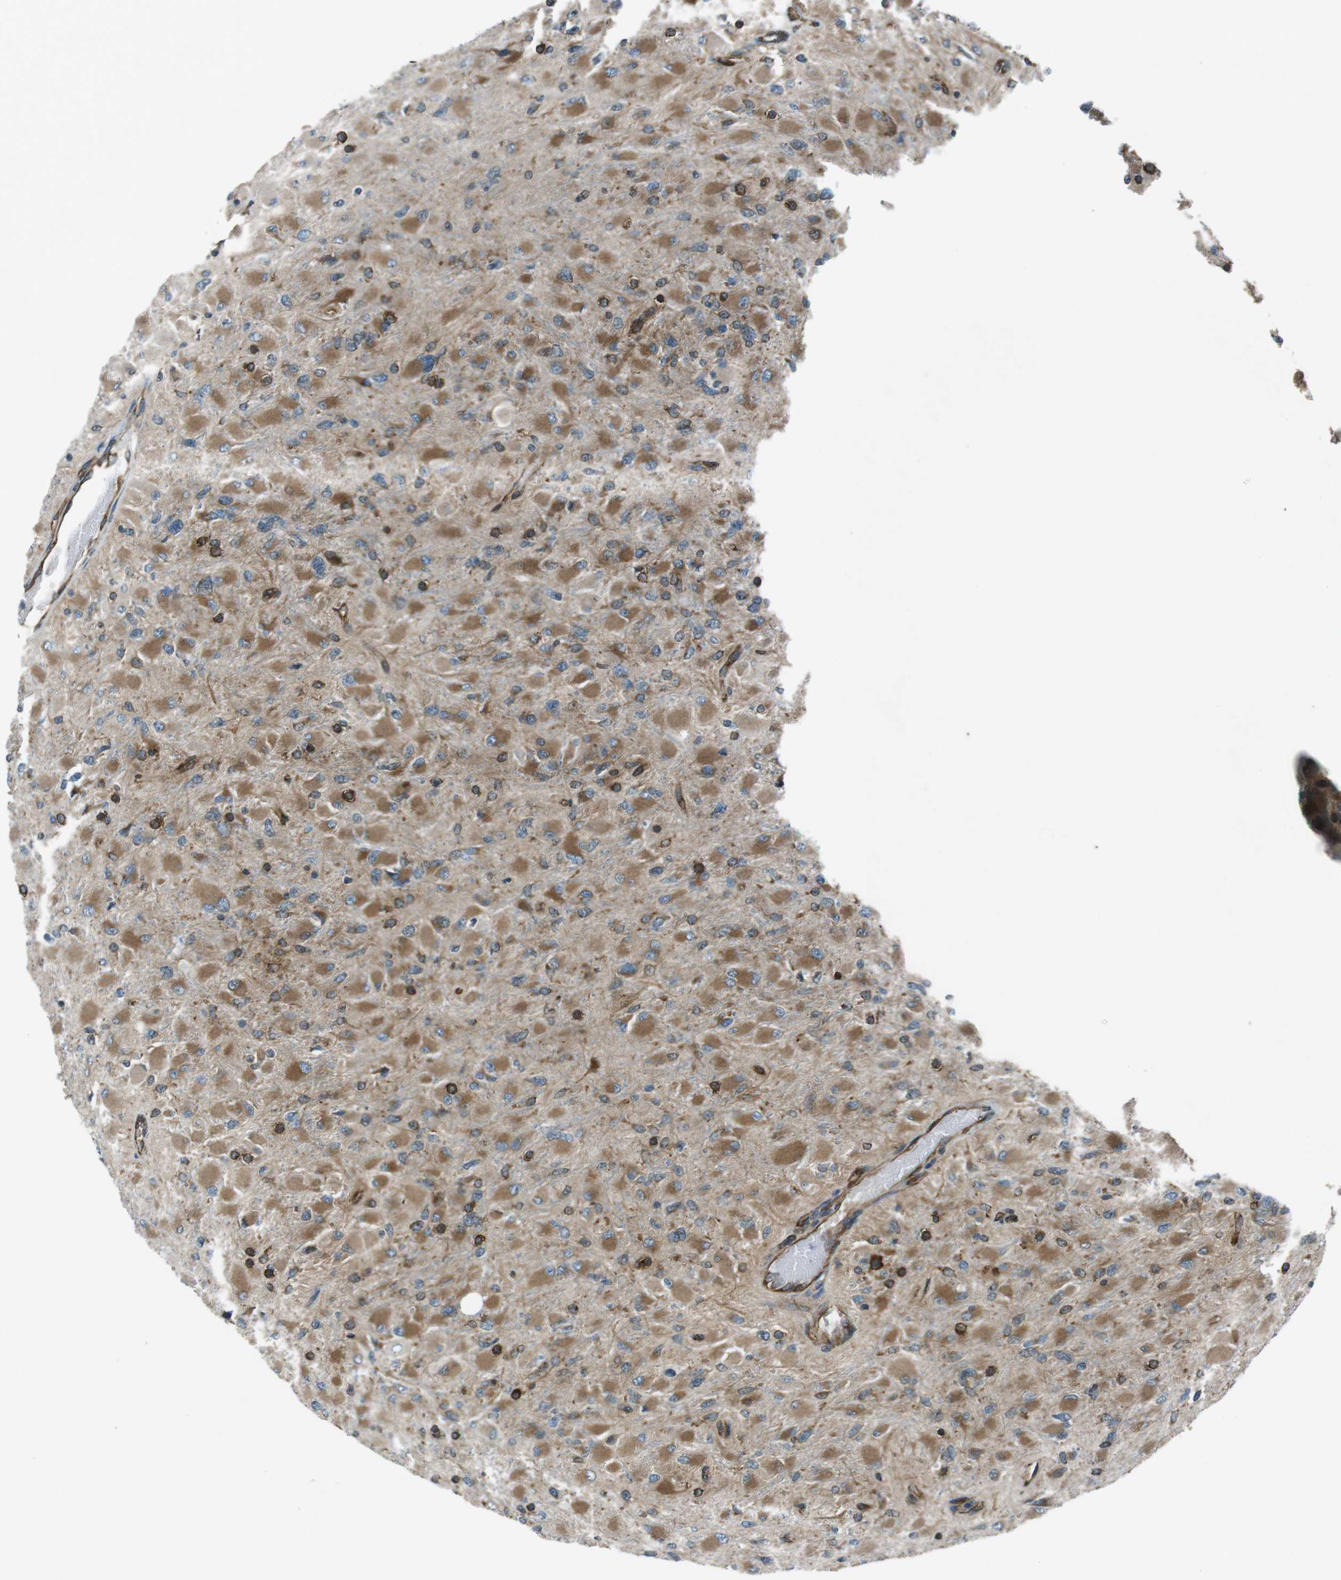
{"staining": {"intensity": "moderate", "quantity": ">75%", "location": "cytoplasmic/membranous"}, "tissue": "glioma", "cell_type": "Tumor cells", "image_type": "cancer", "snomed": [{"axis": "morphology", "description": "Glioma, malignant, High grade"}, {"axis": "topography", "description": "Cerebral cortex"}], "caption": "Immunohistochemistry (IHC) image of neoplastic tissue: malignant high-grade glioma stained using immunohistochemistry displays medium levels of moderate protein expression localized specifically in the cytoplasmic/membranous of tumor cells, appearing as a cytoplasmic/membranous brown color.", "gene": "KTN1", "patient": {"sex": "female", "age": 36}}